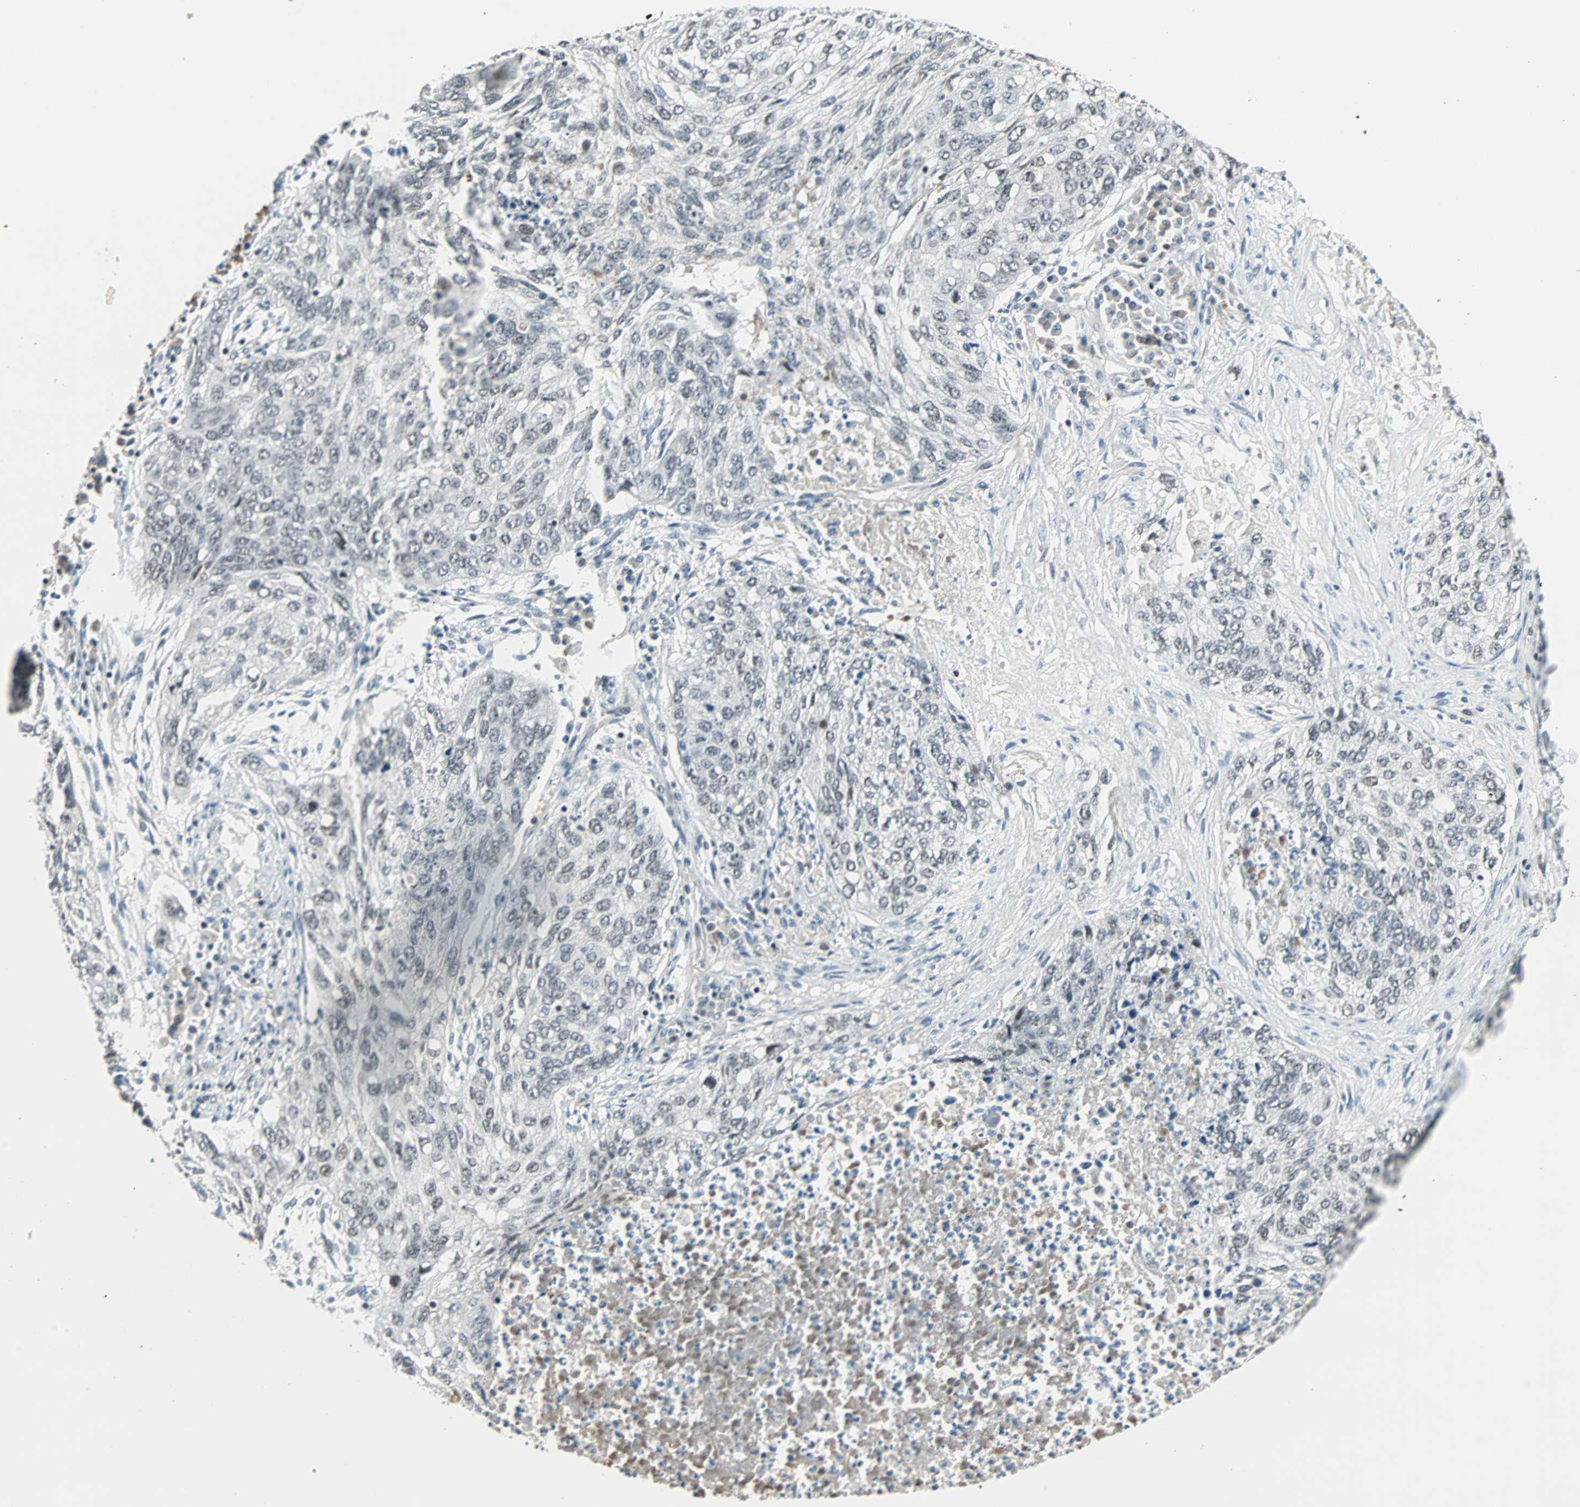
{"staining": {"intensity": "weak", "quantity": "25%-75%", "location": "nuclear"}, "tissue": "lung cancer", "cell_type": "Tumor cells", "image_type": "cancer", "snomed": [{"axis": "morphology", "description": "Squamous cell carcinoma, NOS"}, {"axis": "topography", "description": "Lung"}], "caption": "Approximately 25%-75% of tumor cells in lung squamous cell carcinoma reveal weak nuclear protein expression as visualized by brown immunohistochemical staining.", "gene": "SIN3A", "patient": {"sex": "female", "age": 63}}